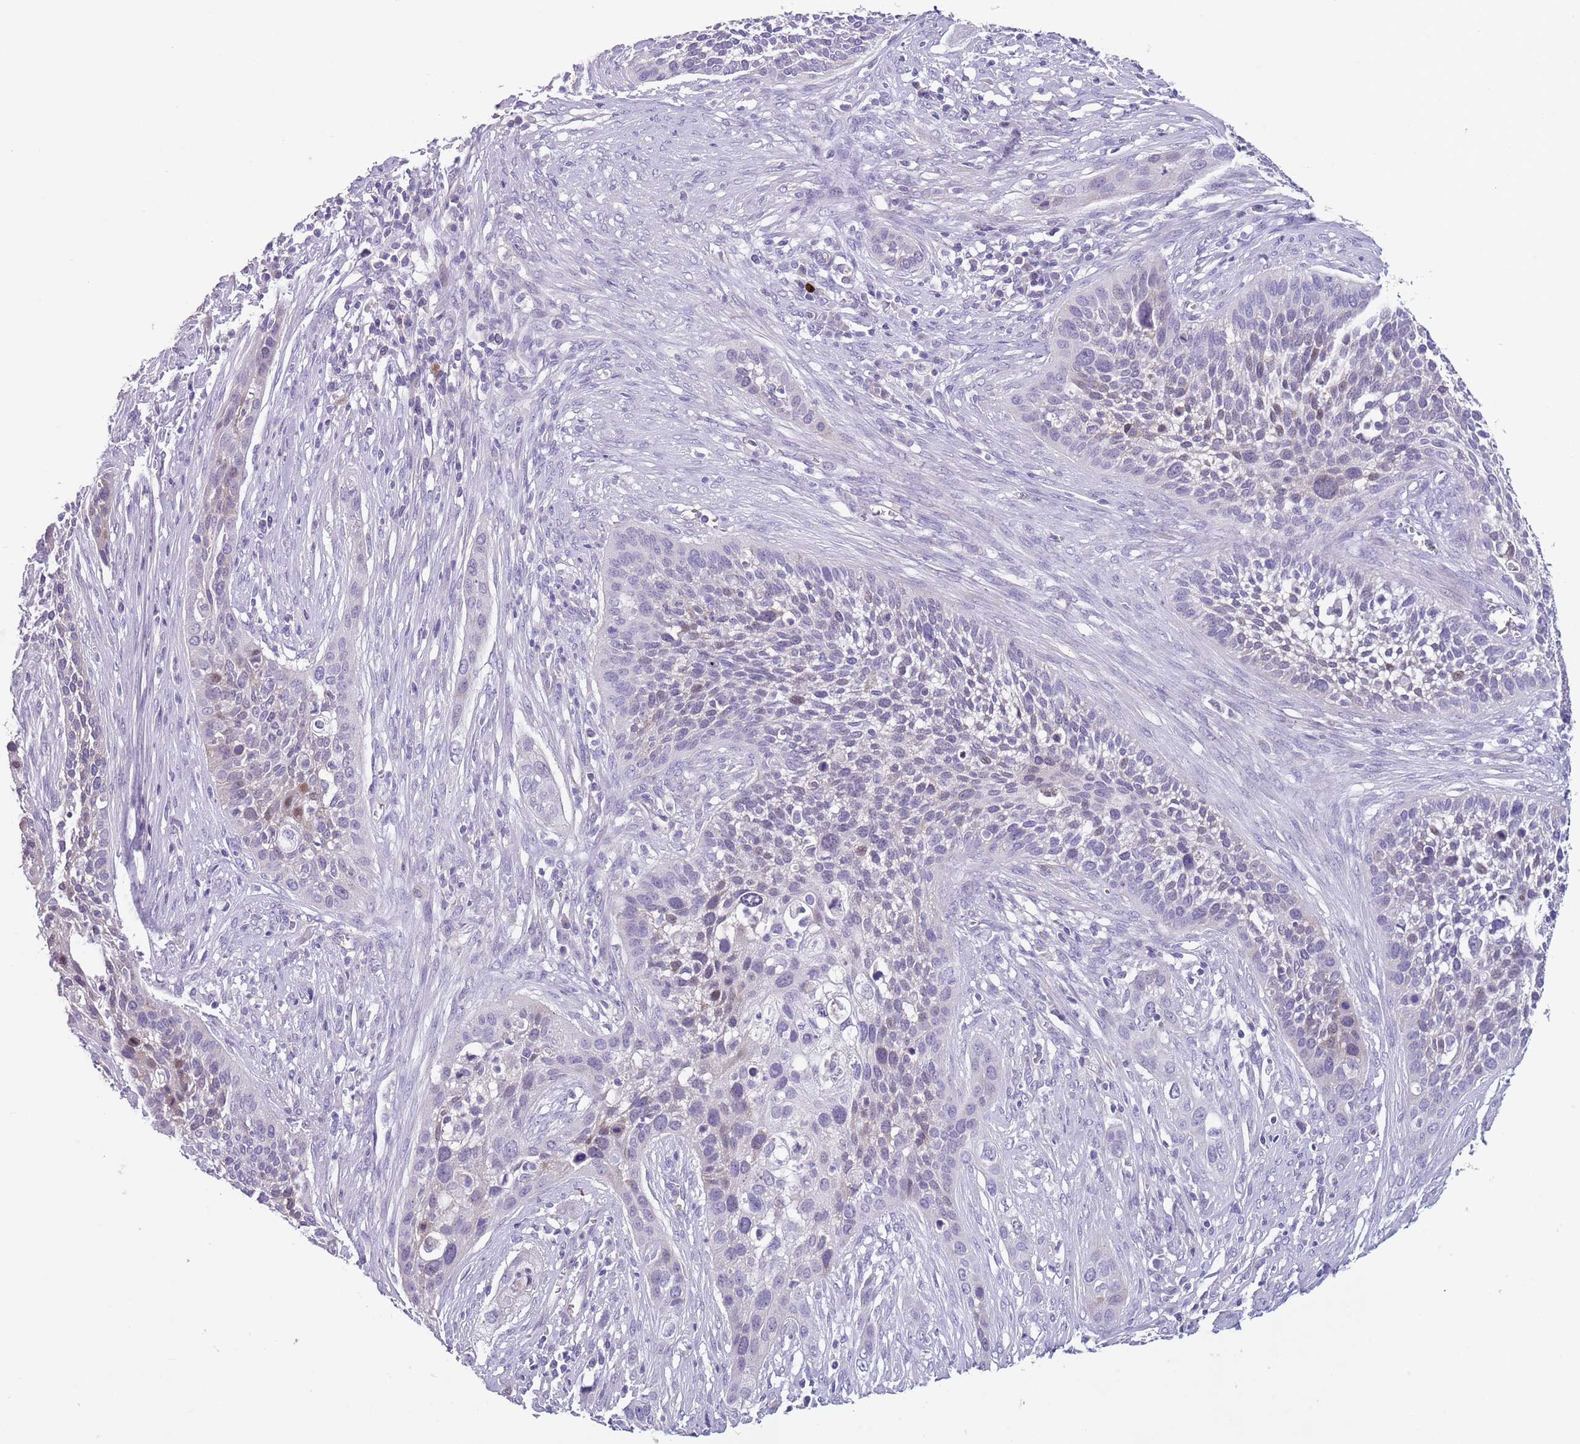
{"staining": {"intensity": "weak", "quantity": "<25%", "location": "nuclear"}, "tissue": "cervical cancer", "cell_type": "Tumor cells", "image_type": "cancer", "snomed": [{"axis": "morphology", "description": "Squamous cell carcinoma, NOS"}, {"axis": "topography", "description": "Cervix"}], "caption": "An immunohistochemistry micrograph of squamous cell carcinoma (cervical) is shown. There is no staining in tumor cells of squamous cell carcinoma (cervical).", "gene": "ZNF14", "patient": {"sex": "female", "age": 34}}